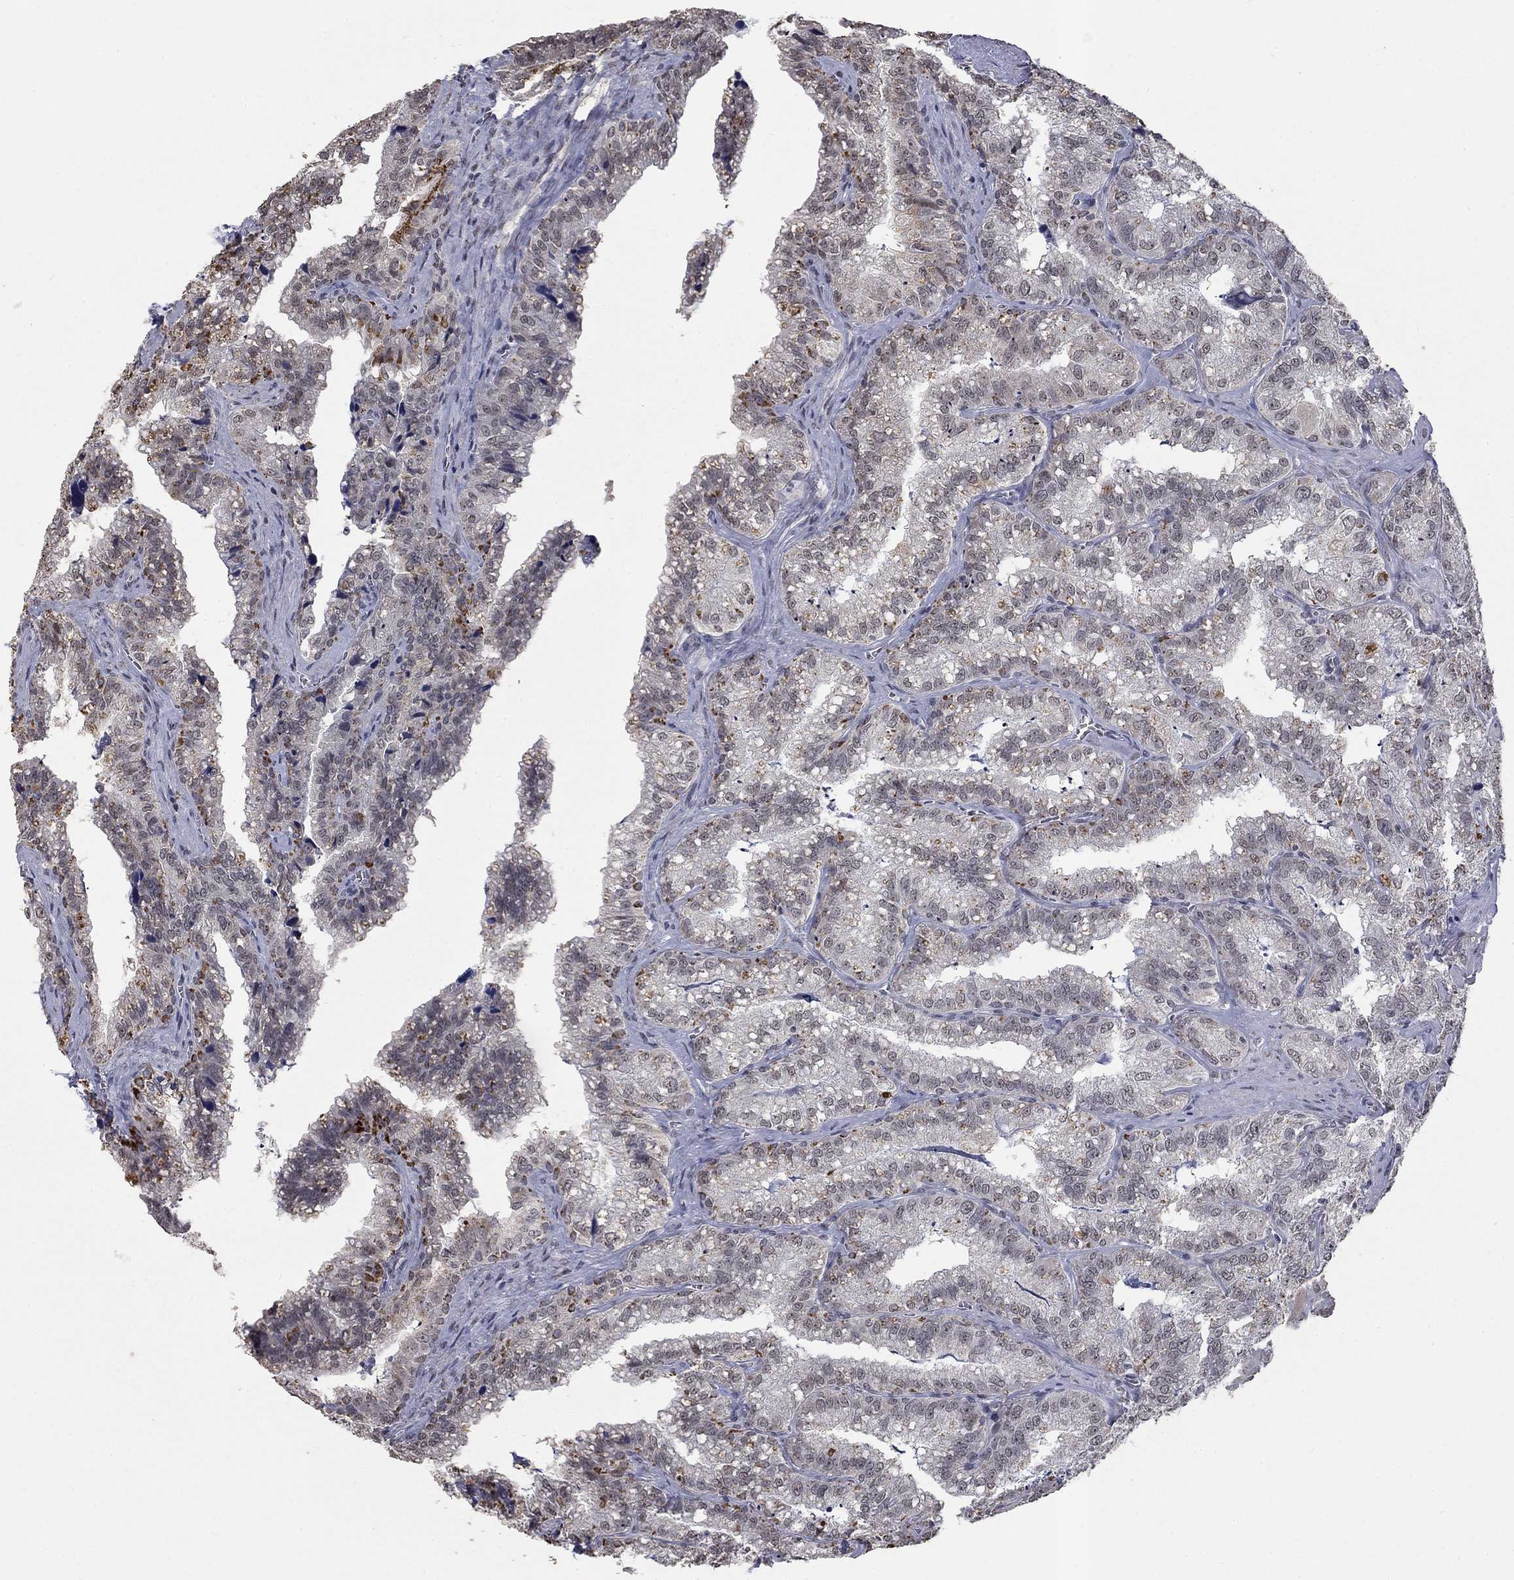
{"staining": {"intensity": "negative", "quantity": "none", "location": "none"}, "tissue": "seminal vesicle", "cell_type": "Glandular cells", "image_type": "normal", "snomed": [{"axis": "morphology", "description": "Normal tissue, NOS"}, {"axis": "topography", "description": "Seminal veicle"}], "caption": "DAB (3,3'-diaminobenzidine) immunohistochemical staining of benign seminal vesicle exhibits no significant expression in glandular cells.", "gene": "SPATA33", "patient": {"sex": "male", "age": 57}}